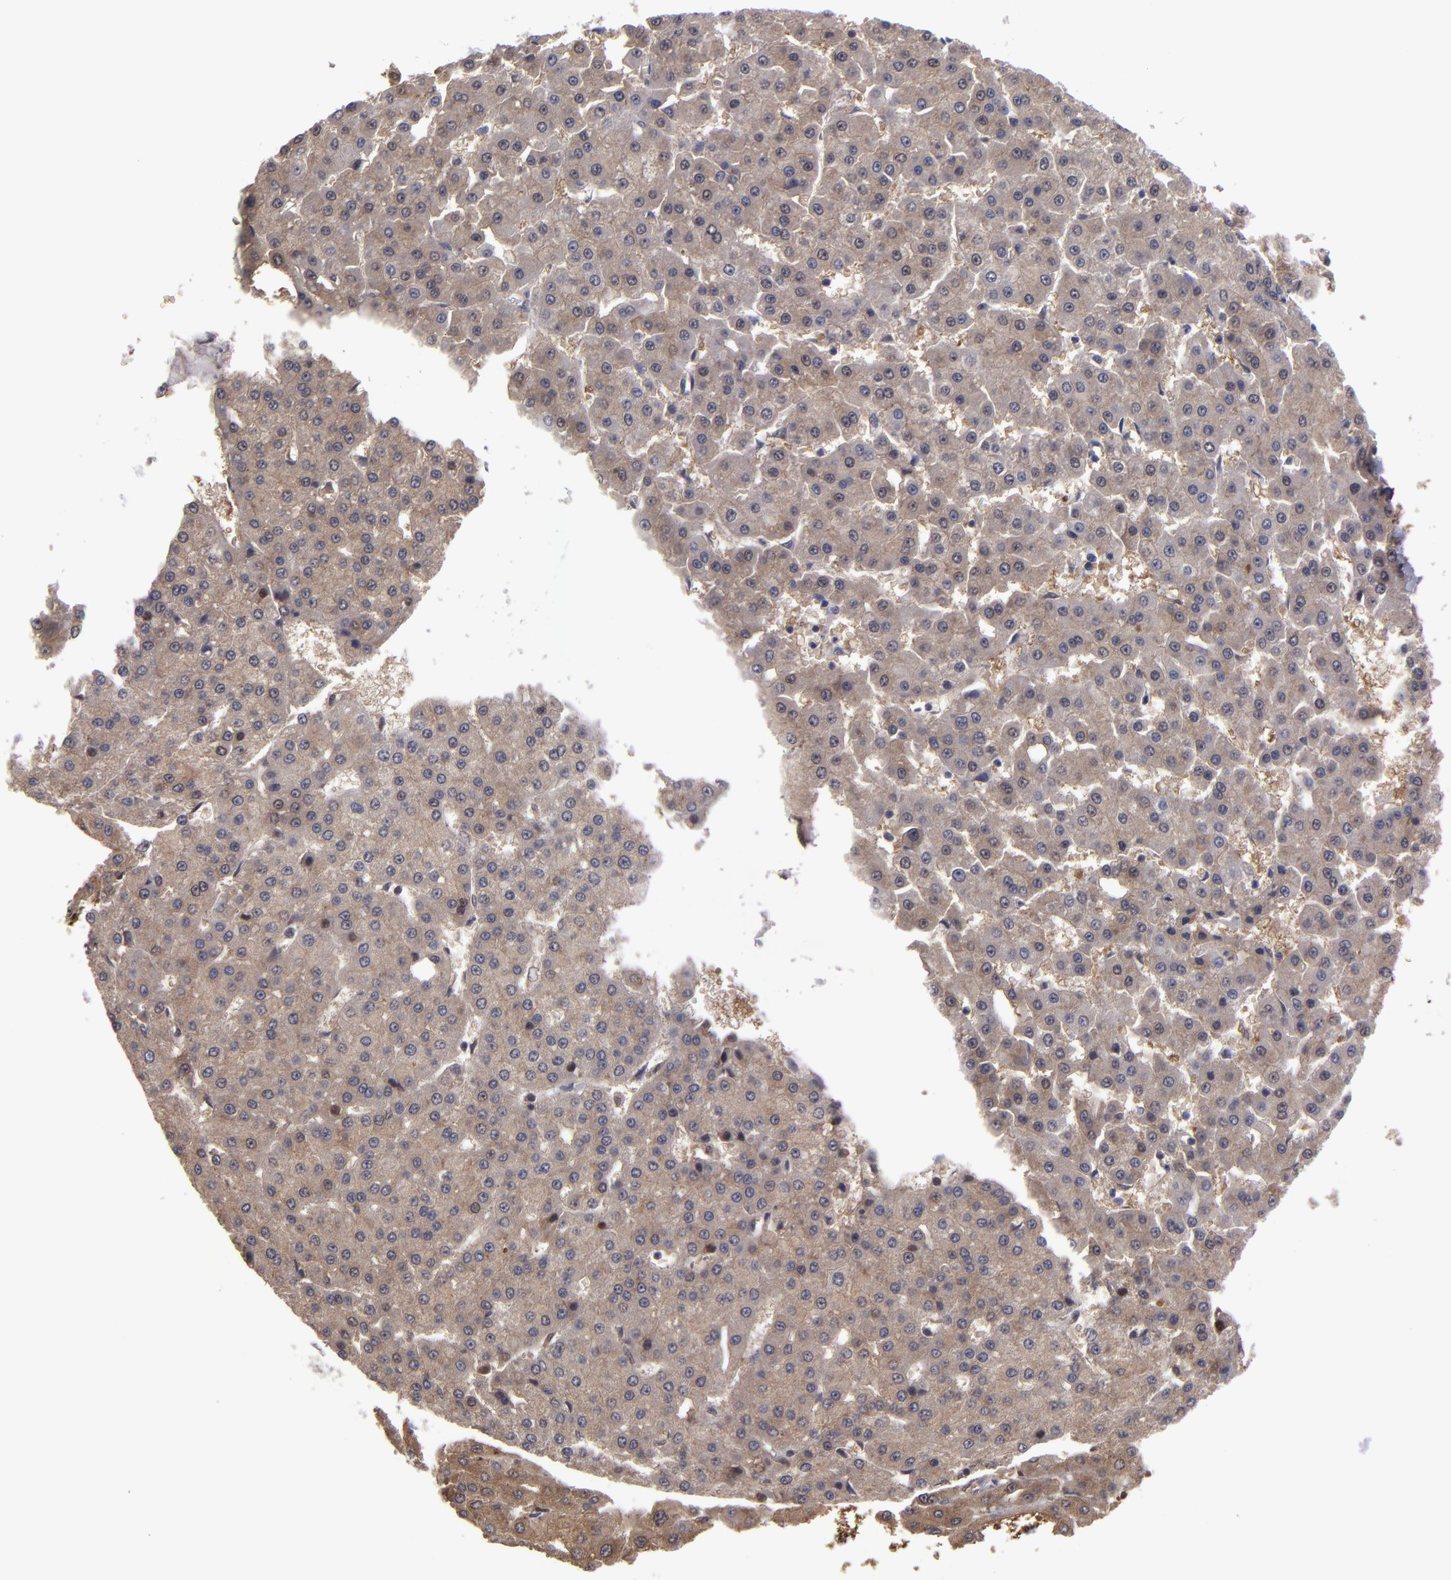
{"staining": {"intensity": "weak", "quantity": "25%-75%", "location": "cytoplasmic/membranous"}, "tissue": "liver cancer", "cell_type": "Tumor cells", "image_type": "cancer", "snomed": [{"axis": "morphology", "description": "Carcinoma, Hepatocellular, NOS"}, {"axis": "topography", "description": "Liver"}], "caption": "Tumor cells reveal weak cytoplasmic/membranous positivity in about 25%-75% of cells in liver hepatocellular carcinoma. (brown staining indicates protein expression, while blue staining denotes nuclei).", "gene": "ITIH4", "patient": {"sex": "male", "age": 47}}